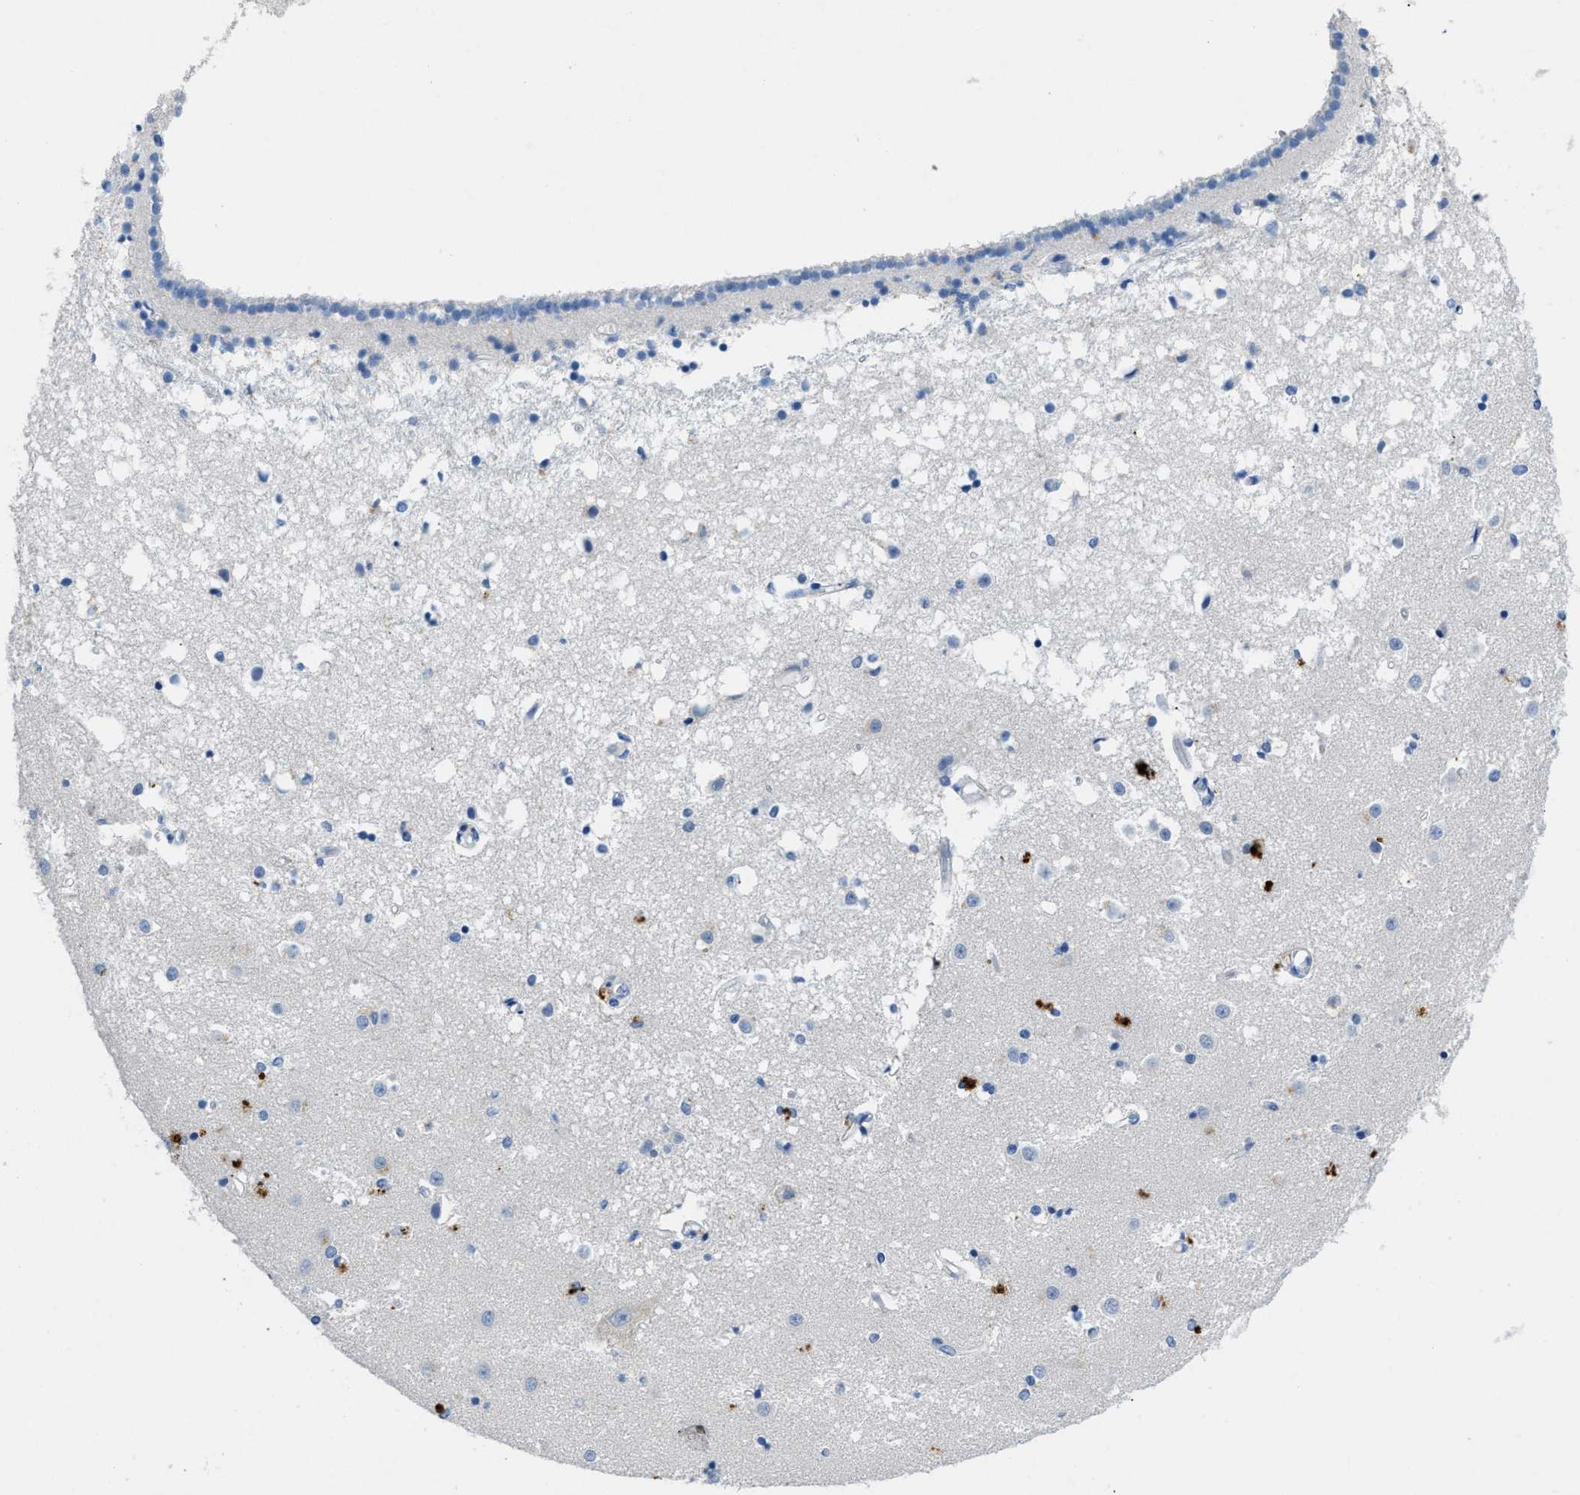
{"staining": {"intensity": "strong", "quantity": "<25%", "location": "cytoplasmic/membranous"}, "tissue": "caudate", "cell_type": "Glial cells", "image_type": "normal", "snomed": [{"axis": "morphology", "description": "Normal tissue, NOS"}, {"axis": "topography", "description": "Lateral ventricle wall"}], "caption": "Caudate stained with immunohistochemistry (IHC) demonstrates strong cytoplasmic/membranous staining in approximately <25% of glial cells.", "gene": "SPEG", "patient": {"sex": "male", "age": 45}}